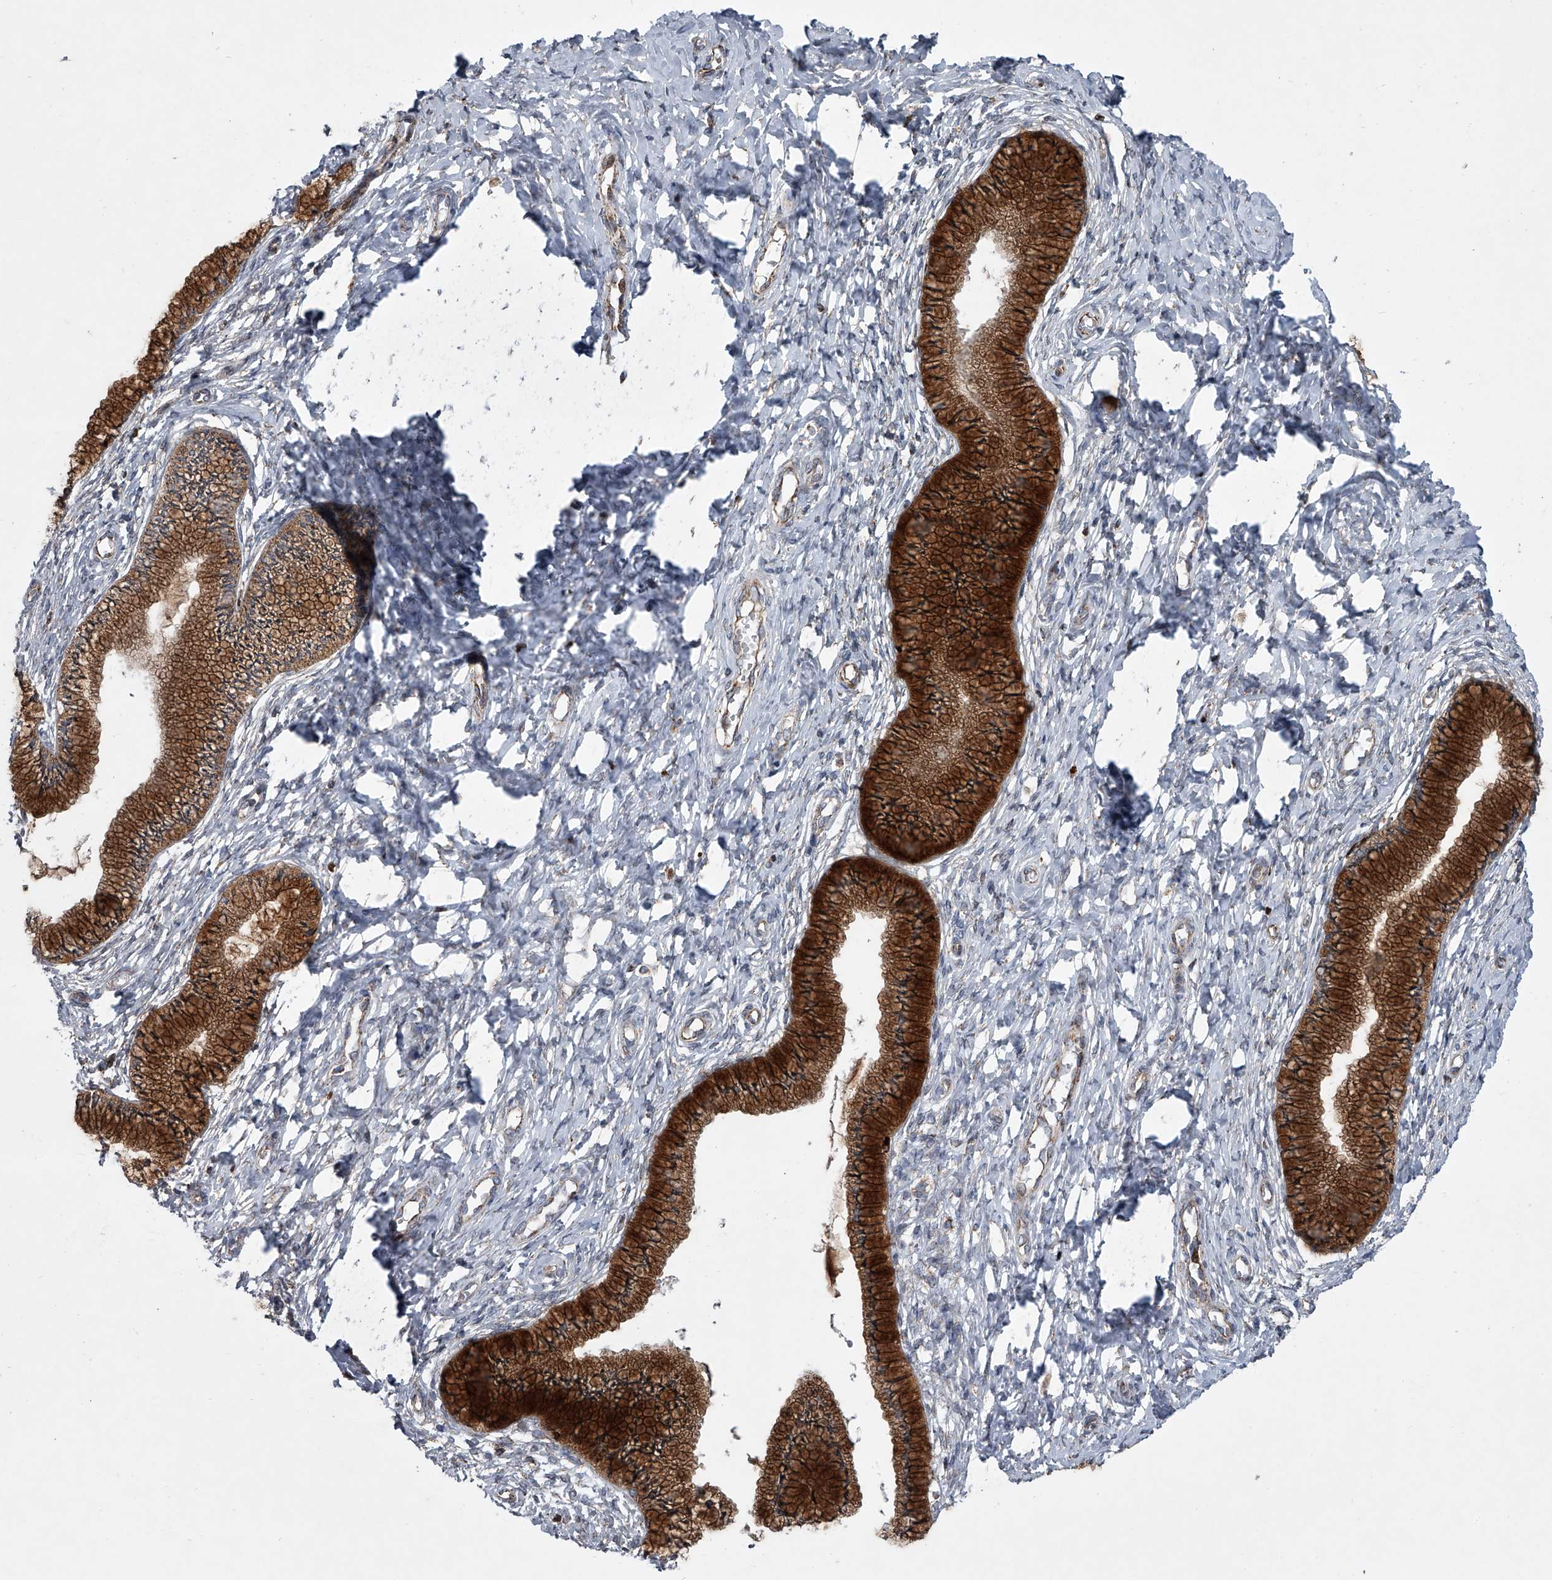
{"staining": {"intensity": "strong", "quantity": ">75%", "location": "cytoplasmic/membranous"}, "tissue": "cervix", "cell_type": "Glandular cells", "image_type": "normal", "snomed": [{"axis": "morphology", "description": "Normal tissue, NOS"}, {"axis": "topography", "description": "Cervix"}], "caption": "Immunohistochemistry (DAB (3,3'-diaminobenzidine)) staining of benign human cervix shows strong cytoplasmic/membranous protein expression in about >75% of glandular cells.", "gene": "STRADA", "patient": {"sex": "female", "age": 36}}